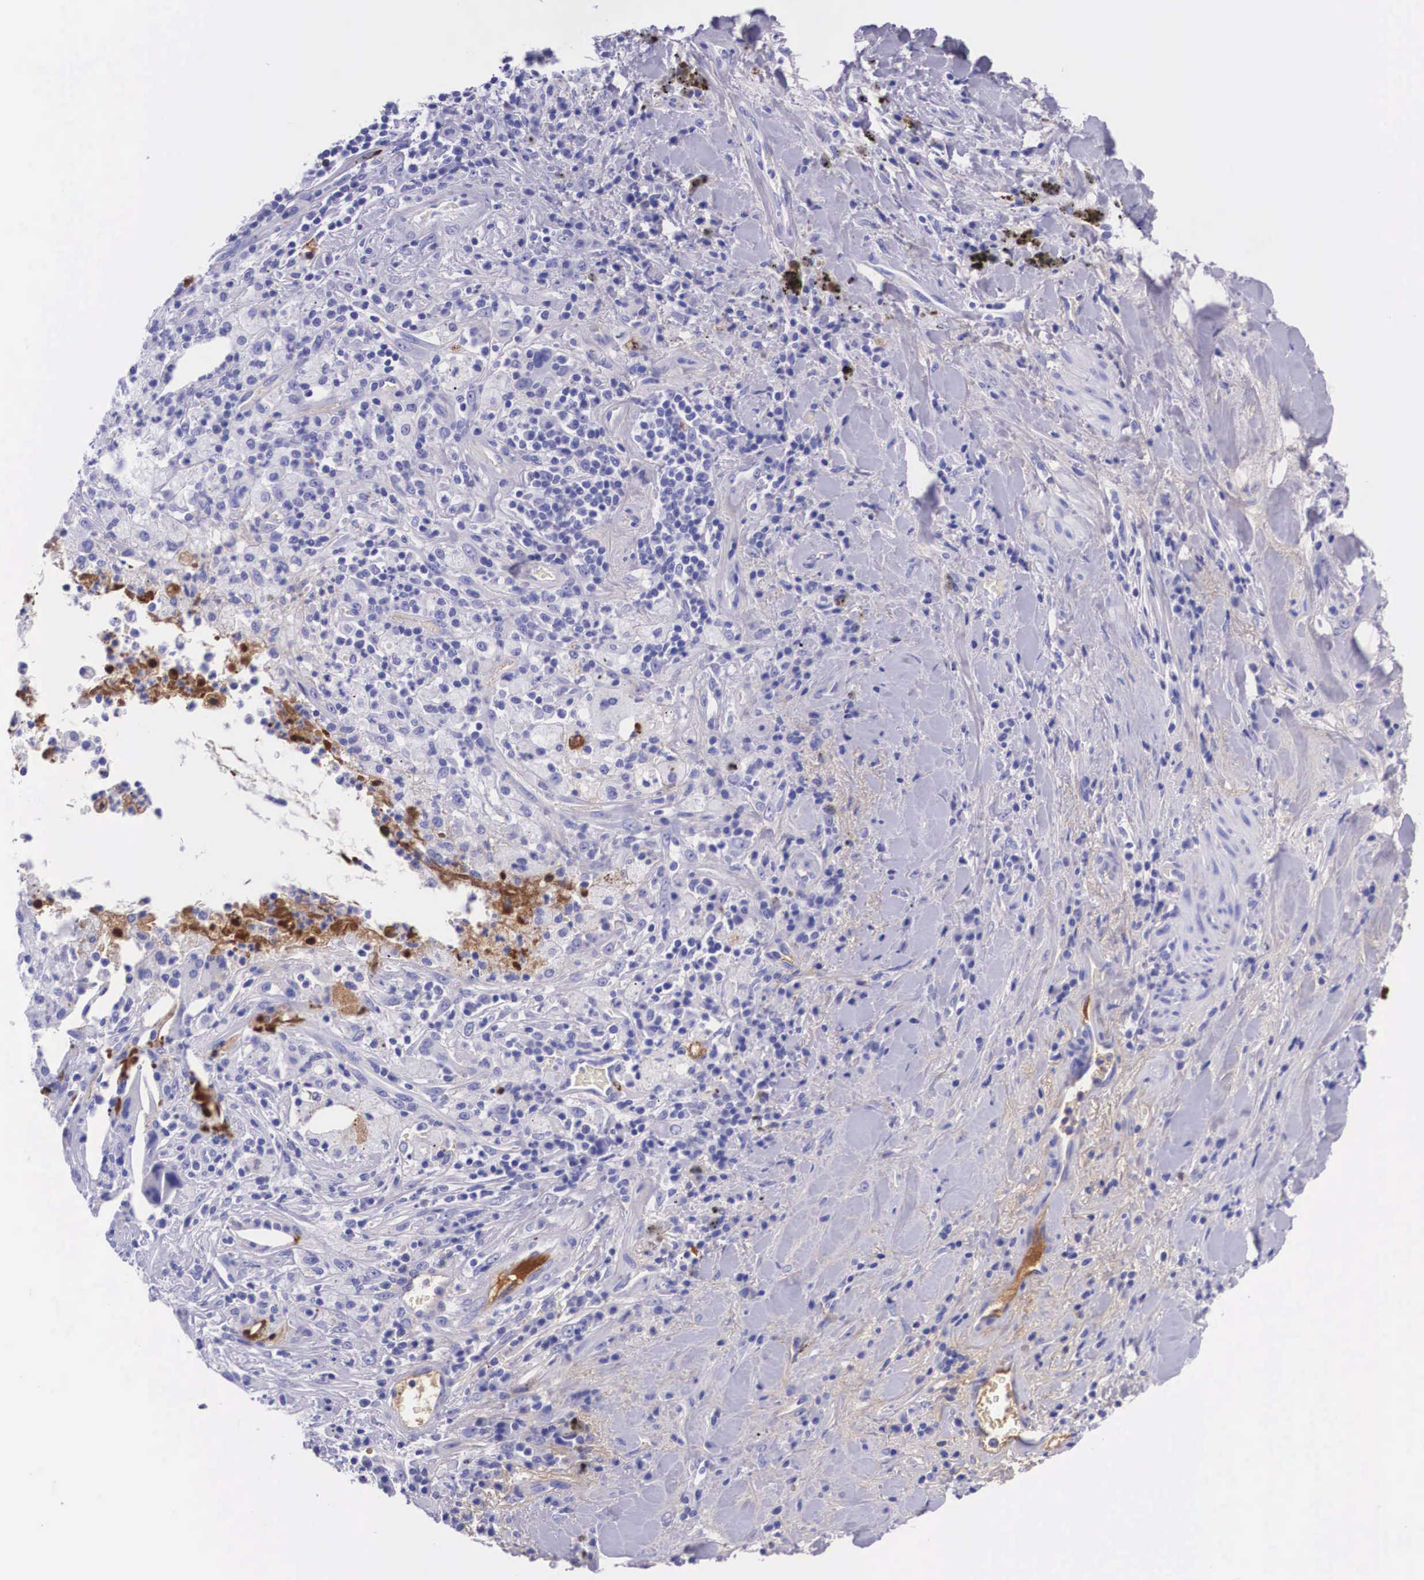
{"staining": {"intensity": "negative", "quantity": "none", "location": "none"}, "tissue": "lung cancer", "cell_type": "Tumor cells", "image_type": "cancer", "snomed": [{"axis": "morphology", "description": "Squamous cell carcinoma, NOS"}, {"axis": "topography", "description": "Lung"}], "caption": "Human lung cancer stained for a protein using IHC reveals no staining in tumor cells.", "gene": "PLG", "patient": {"sex": "male", "age": 64}}